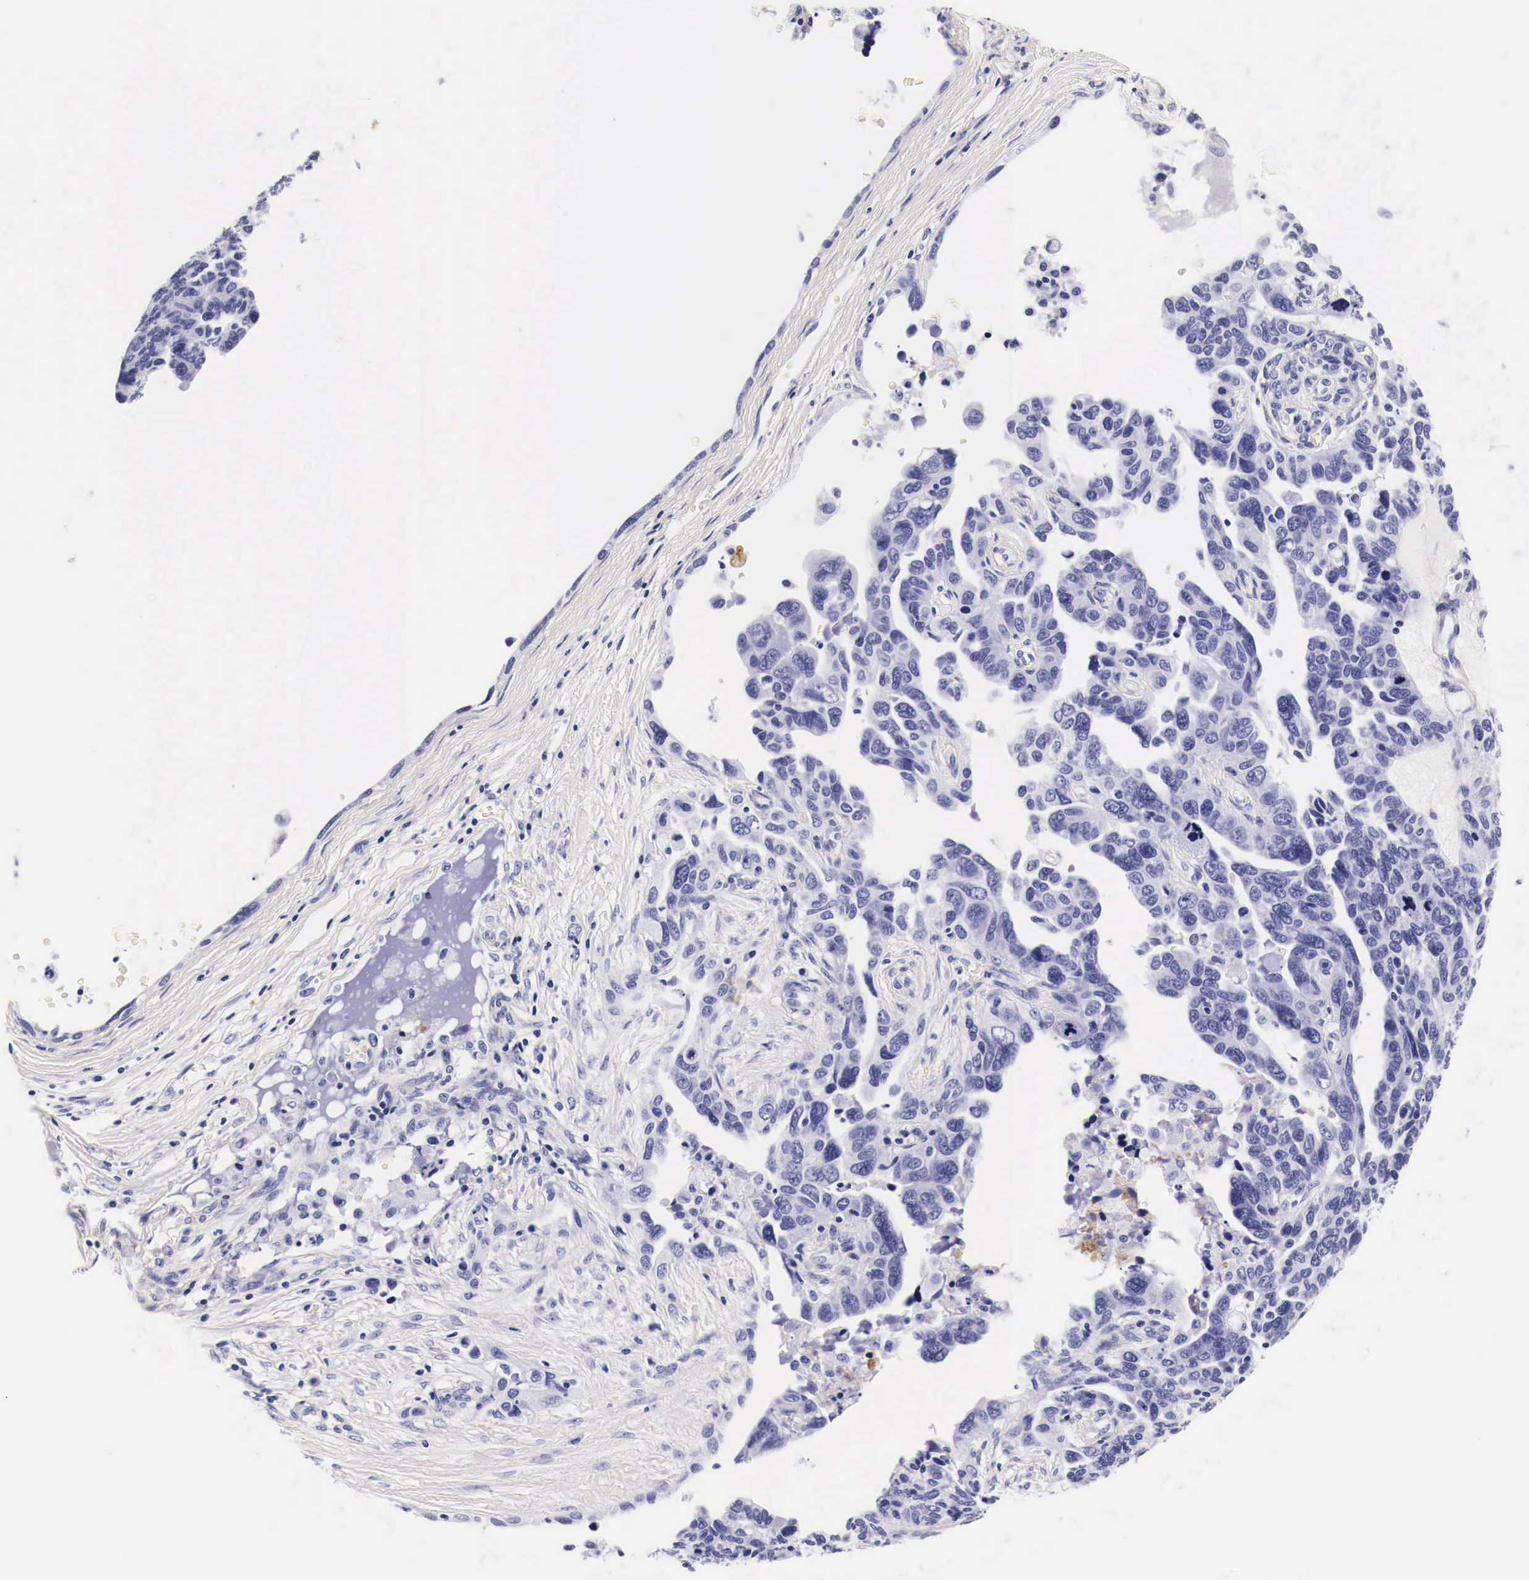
{"staining": {"intensity": "negative", "quantity": "none", "location": "none"}, "tissue": "ovarian cancer", "cell_type": "Tumor cells", "image_type": "cancer", "snomed": [{"axis": "morphology", "description": "Cystadenocarcinoma, serous, NOS"}, {"axis": "topography", "description": "Ovary"}], "caption": "Tumor cells show no significant protein positivity in serous cystadenocarcinoma (ovarian).", "gene": "EGFR", "patient": {"sex": "female", "age": 64}}